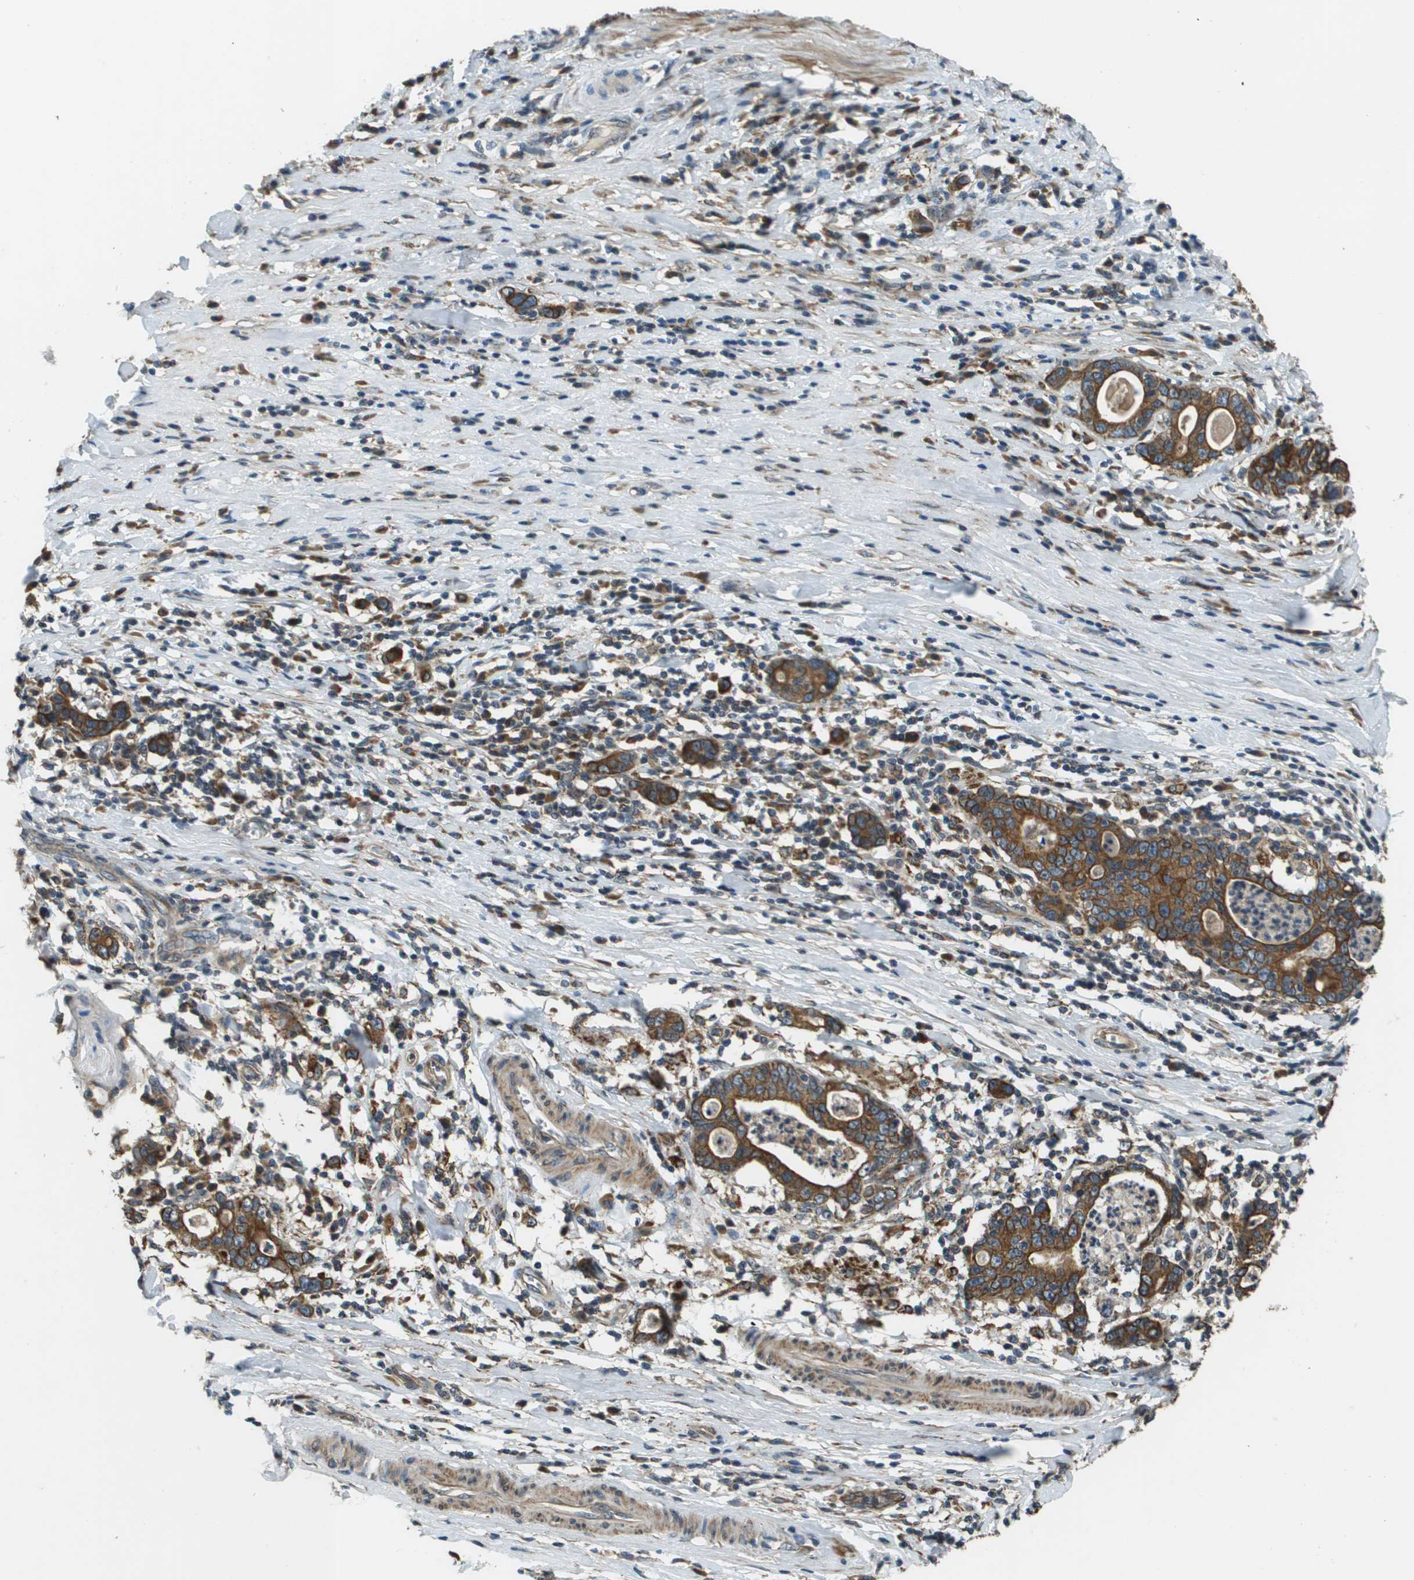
{"staining": {"intensity": "strong", "quantity": ">75%", "location": "cytoplasmic/membranous"}, "tissue": "stomach cancer", "cell_type": "Tumor cells", "image_type": "cancer", "snomed": [{"axis": "morphology", "description": "Adenocarcinoma, NOS"}, {"axis": "topography", "description": "Stomach, lower"}], "caption": "Stomach adenocarcinoma tissue shows strong cytoplasmic/membranous expression in about >75% of tumor cells", "gene": "CDKN2C", "patient": {"sex": "female", "age": 72}}